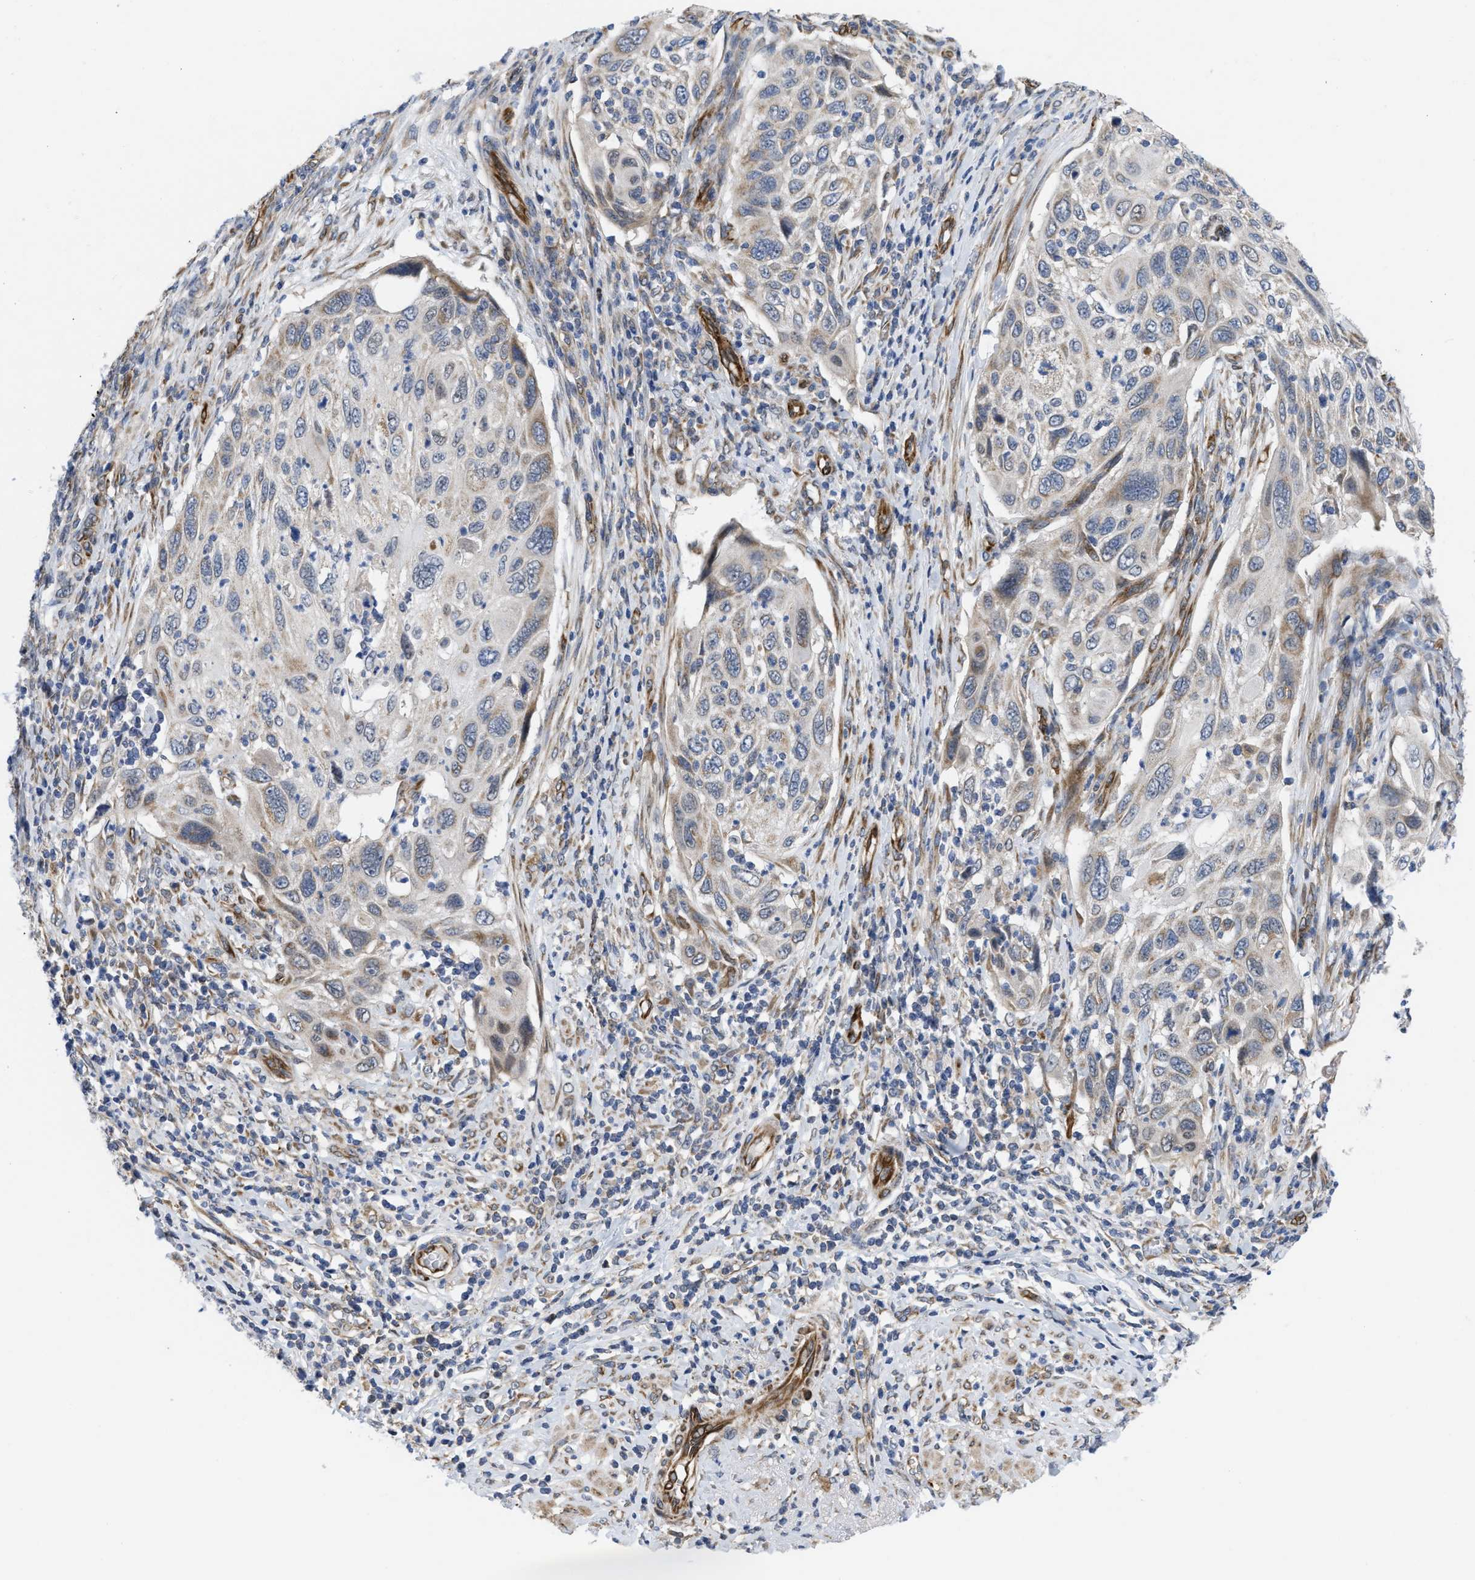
{"staining": {"intensity": "weak", "quantity": "<25%", "location": "cytoplasmic/membranous"}, "tissue": "cervical cancer", "cell_type": "Tumor cells", "image_type": "cancer", "snomed": [{"axis": "morphology", "description": "Squamous cell carcinoma, NOS"}, {"axis": "topography", "description": "Cervix"}], "caption": "High power microscopy photomicrograph of an IHC photomicrograph of cervical cancer (squamous cell carcinoma), revealing no significant expression in tumor cells.", "gene": "EOGT", "patient": {"sex": "female", "age": 70}}